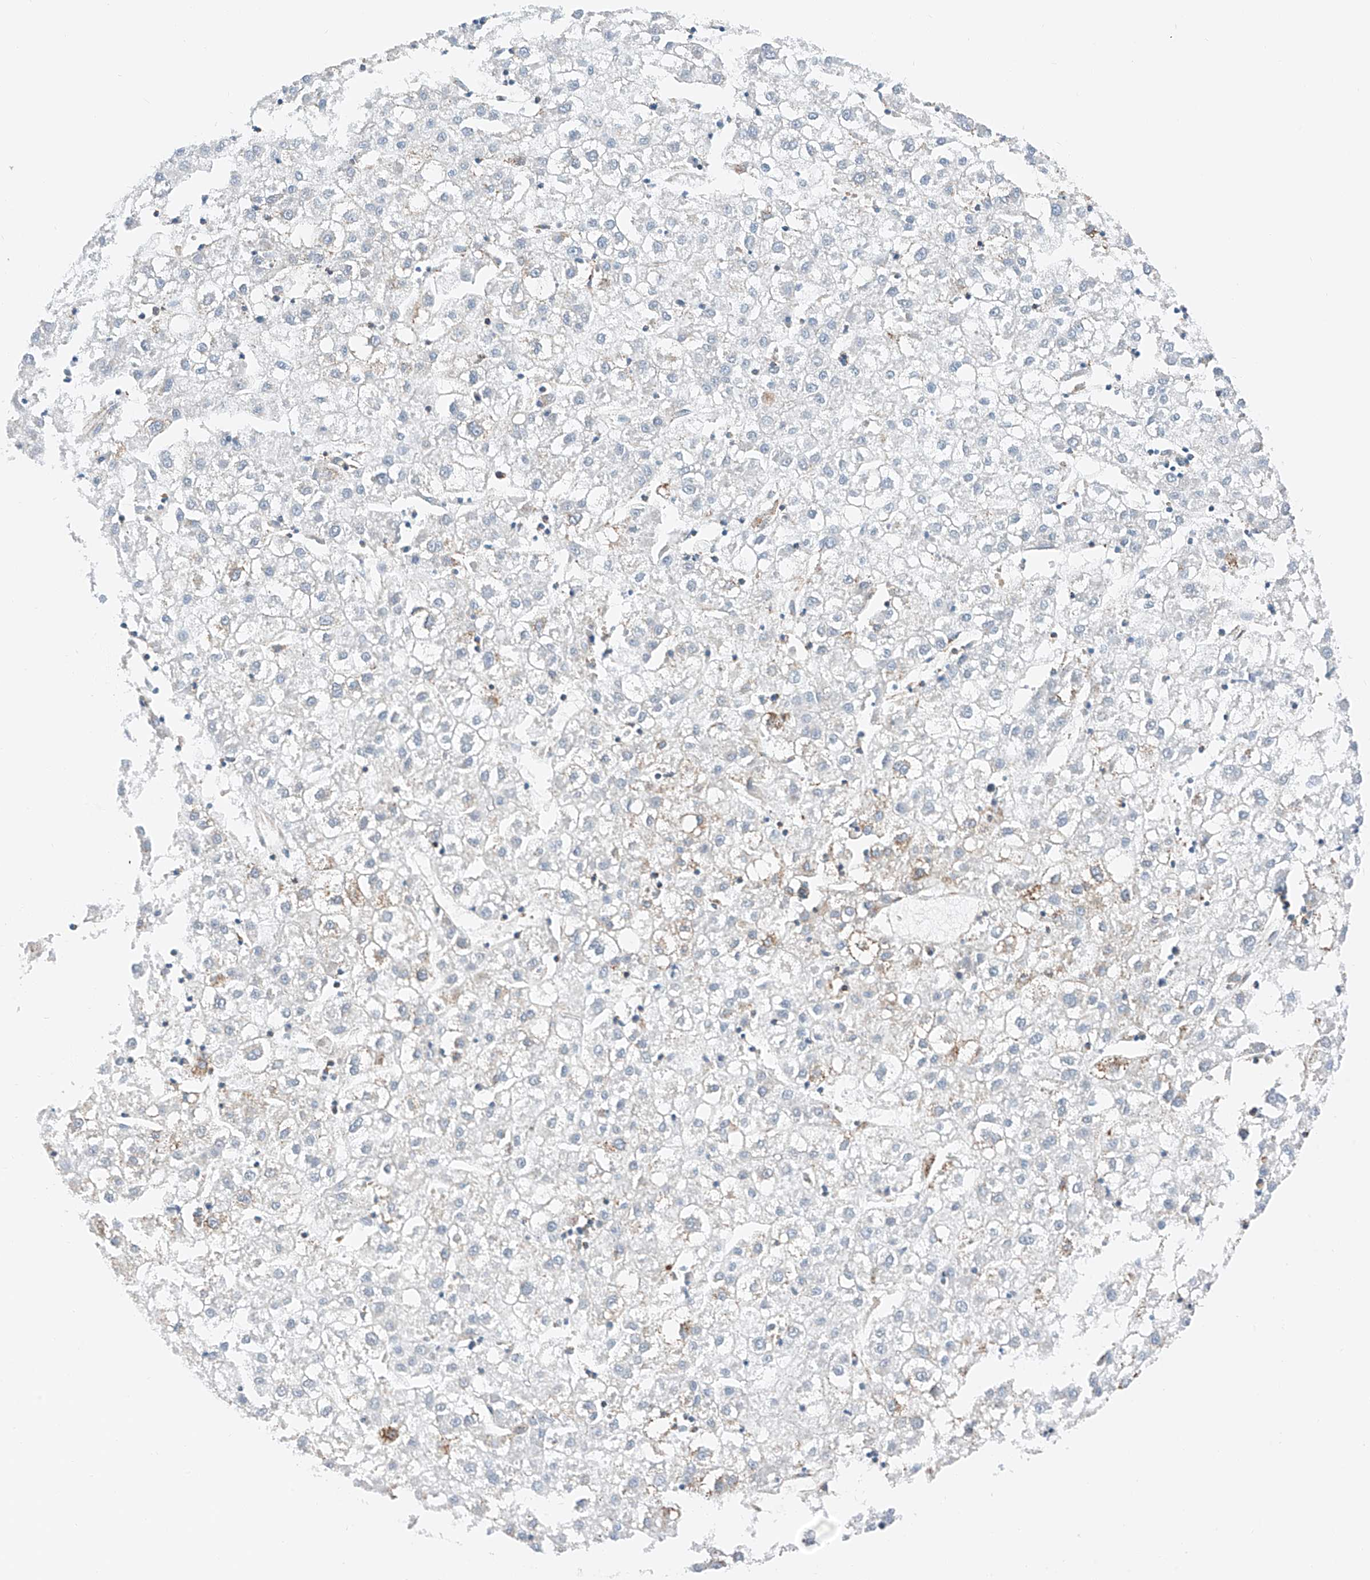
{"staining": {"intensity": "negative", "quantity": "none", "location": "none"}, "tissue": "liver cancer", "cell_type": "Tumor cells", "image_type": "cancer", "snomed": [{"axis": "morphology", "description": "Carcinoma, Hepatocellular, NOS"}, {"axis": "topography", "description": "Liver"}], "caption": "A high-resolution image shows immunohistochemistry (IHC) staining of hepatocellular carcinoma (liver), which reveals no significant expression in tumor cells. (DAB IHC visualized using brightfield microscopy, high magnification).", "gene": "NDUFV3", "patient": {"sex": "male", "age": 72}}